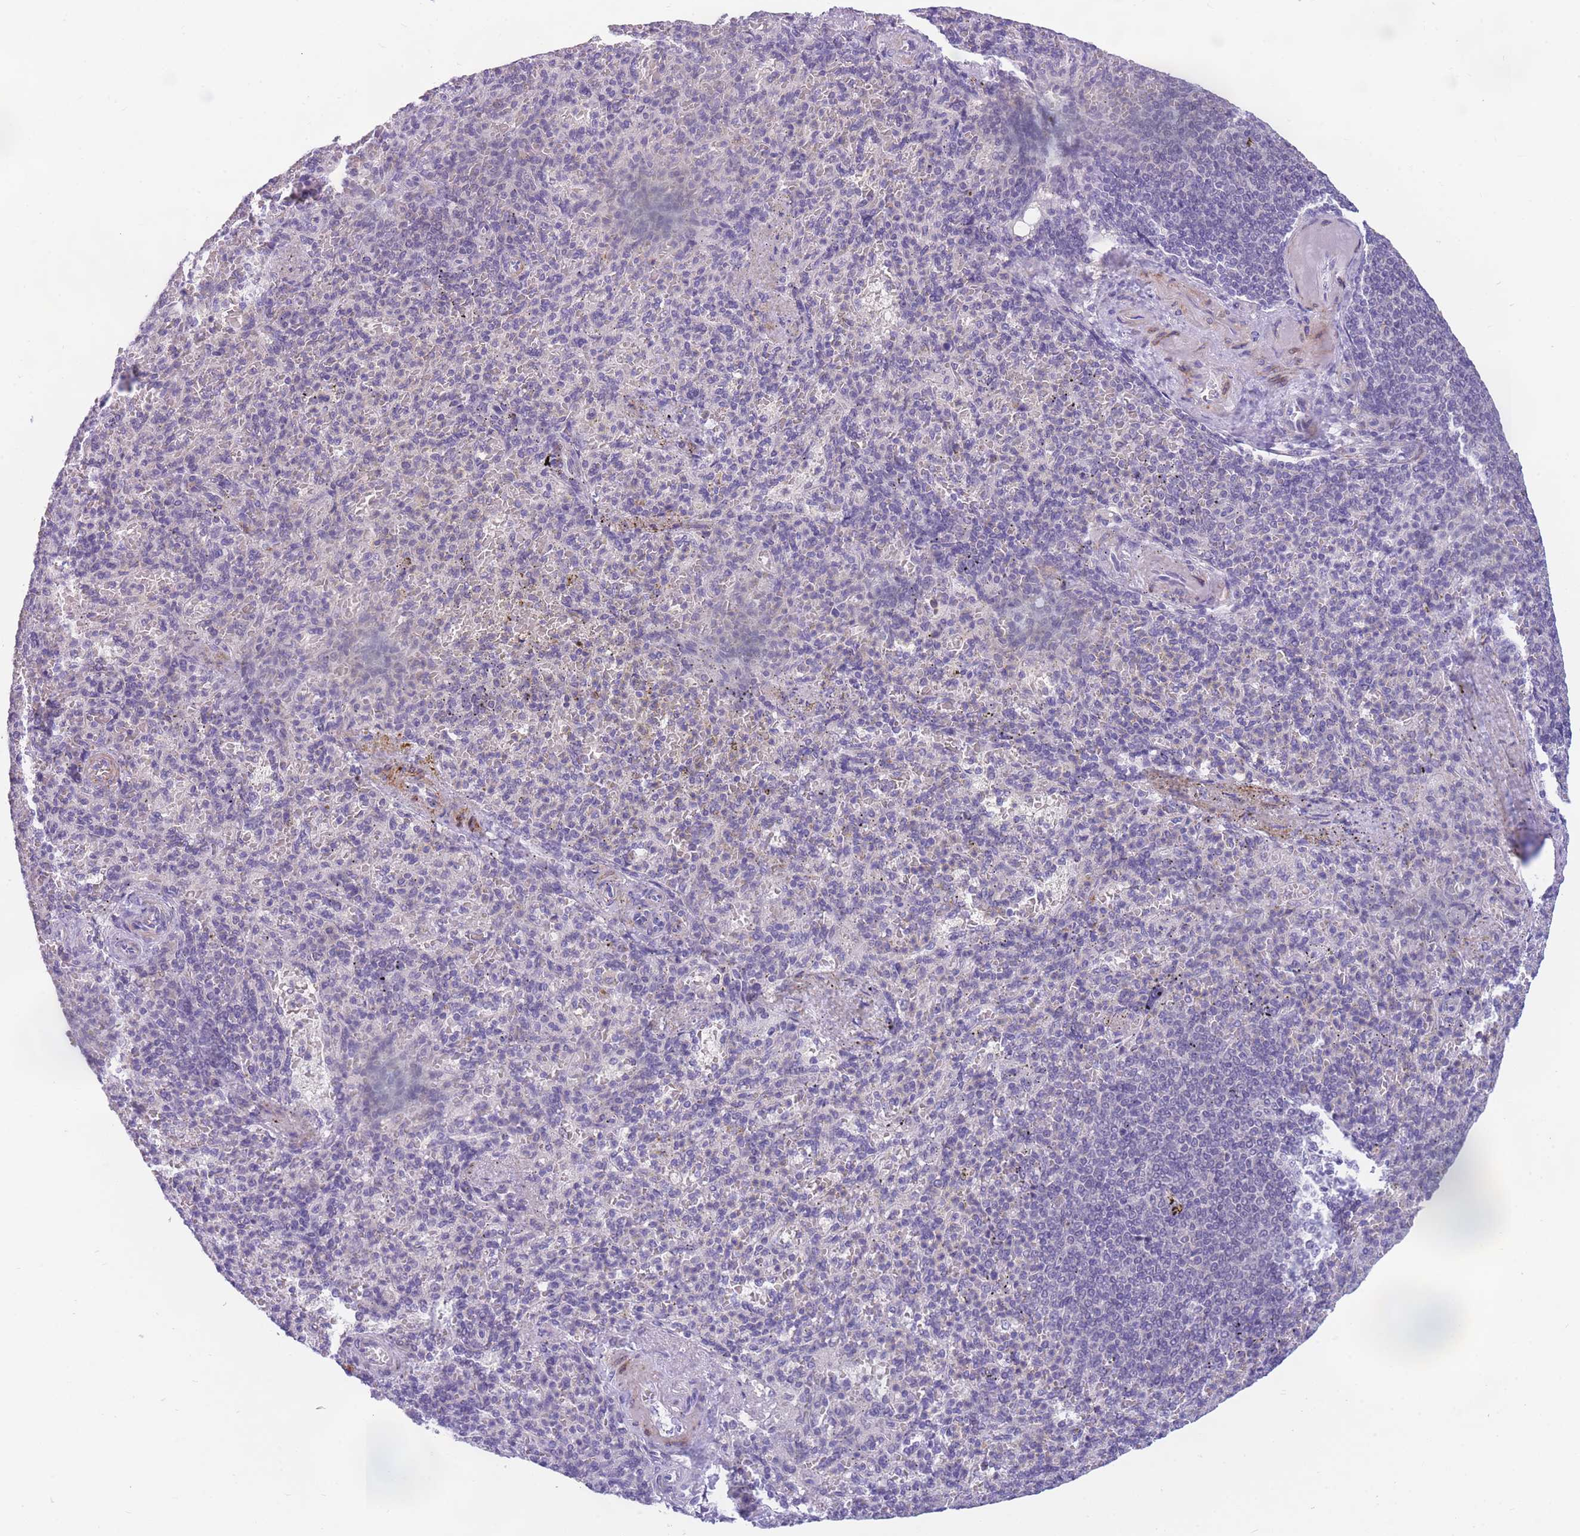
{"staining": {"intensity": "negative", "quantity": "none", "location": "none"}, "tissue": "spleen", "cell_type": "Cells in red pulp", "image_type": "normal", "snomed": [{"axis": "morphology", "description": "Normal tissue, NOS"}, {"axis": "topography", "description": "Spleen"}], "caption": "High magnification brightfield microscopy of benign spleen stained with DAB (brown) and counterstained with hematoxylin (blue): cells in red pulp show no significant positivity. Brightfield microscopy of immunohistochemistry (IHC) stained with DAB (brown) and hematoxylin (blue), captured at high magnification.", "gene": "DDX49", "patient": {"sex": "female", "age": 74}}